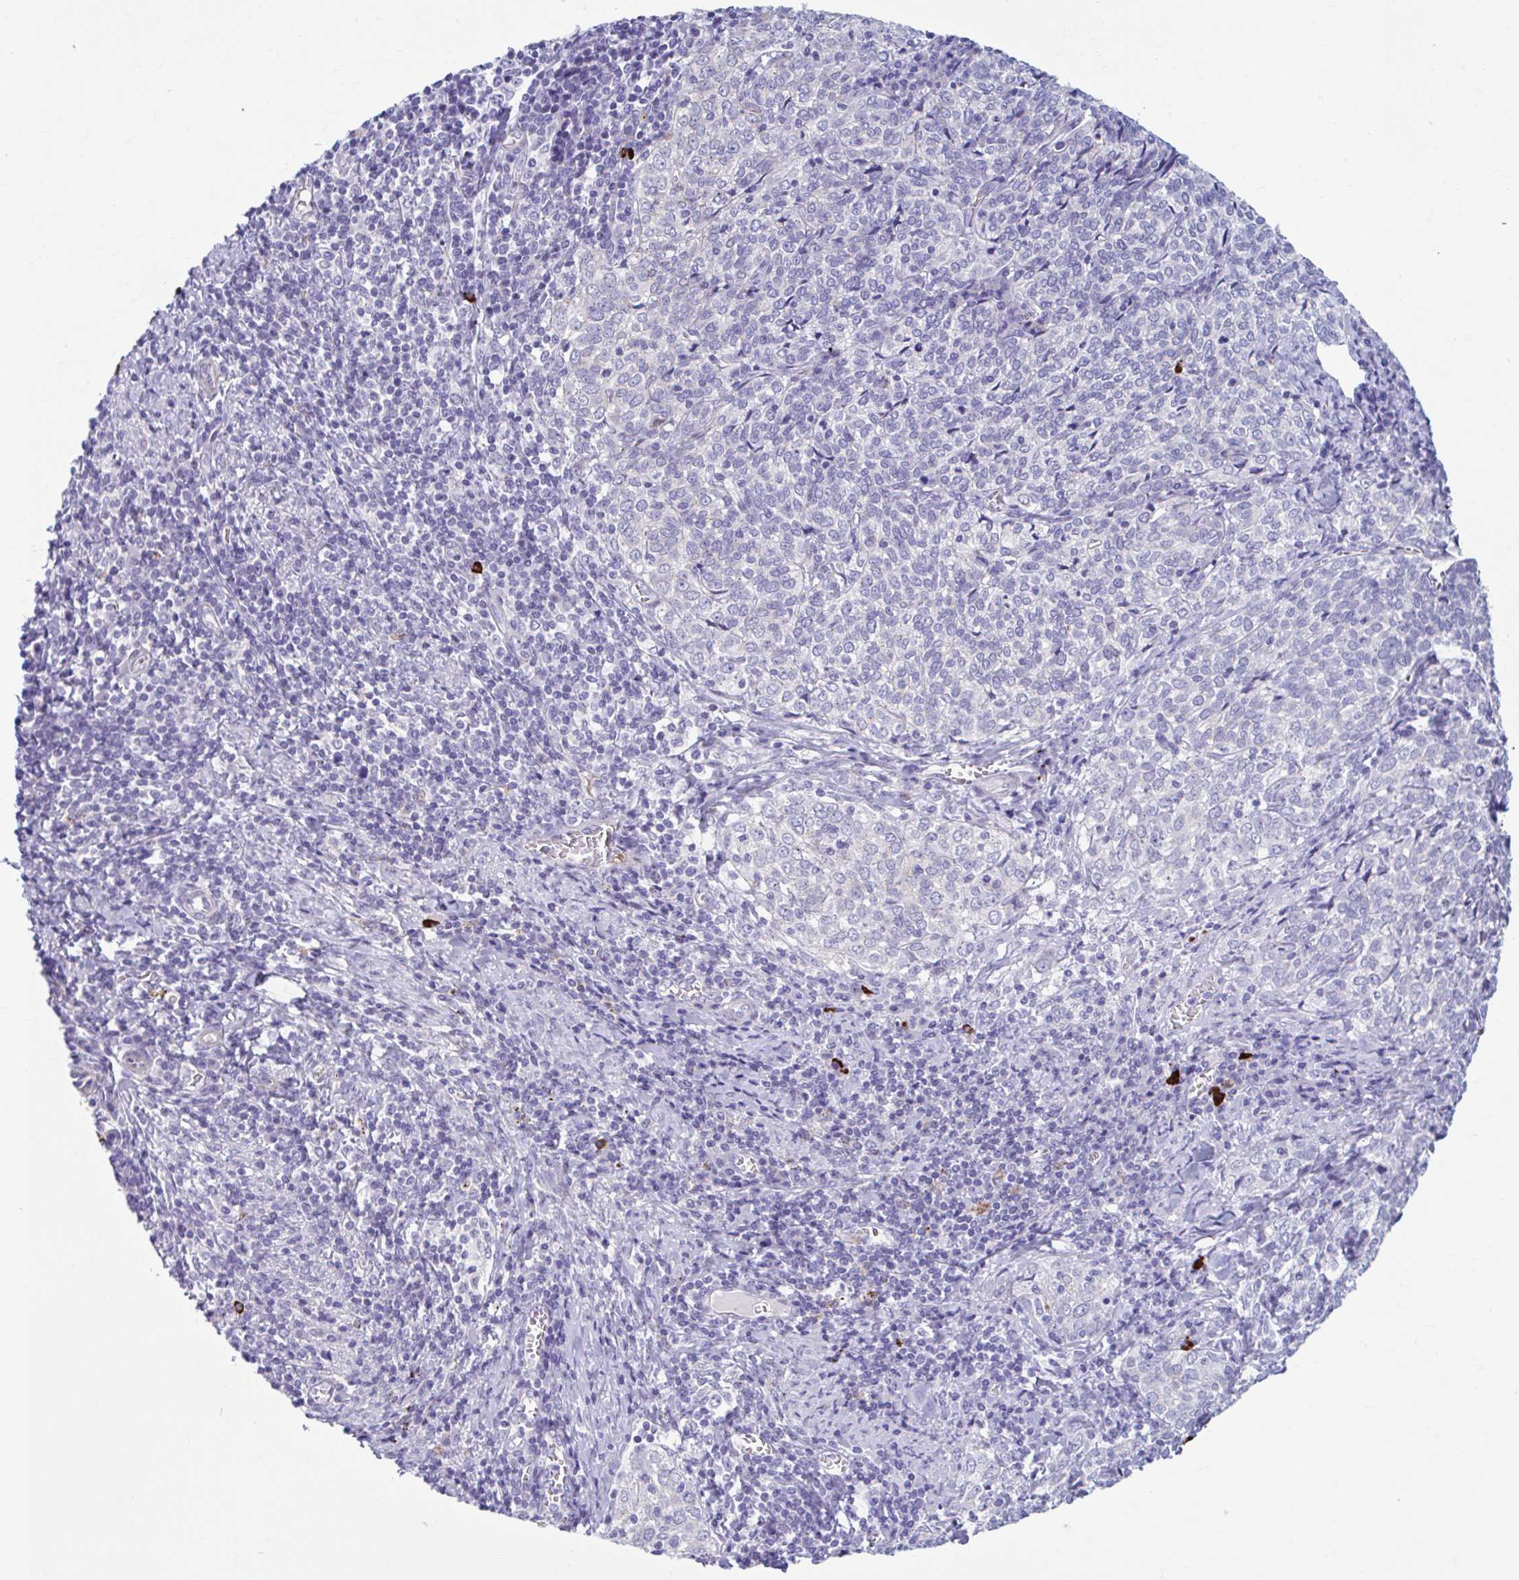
{"staining": {"intensity": "negative", "quantity": "none", "location": "none"}, "tissue": "cervical cancer", "cell_type": "Tumor cells", "image_type": "cancer", "snomed": [{"axis": "morphology", "description": "Normal tissue, NOS"}, {"axis": "morphology", "description": "Squamous cell carcinoma, NOS"}, {"axis": "topography", "description": "Vagina"}, {"axis": "topography", "description": "Cervix"}], "caption": "Tumor cells show no significant staining in cervical cancer (squamous cell carcinoma). (Brightfield microscopy of DAB IHC at high magnification).", "gene": "C12orf71", "patient": {"sex": "female", "age": 45}}